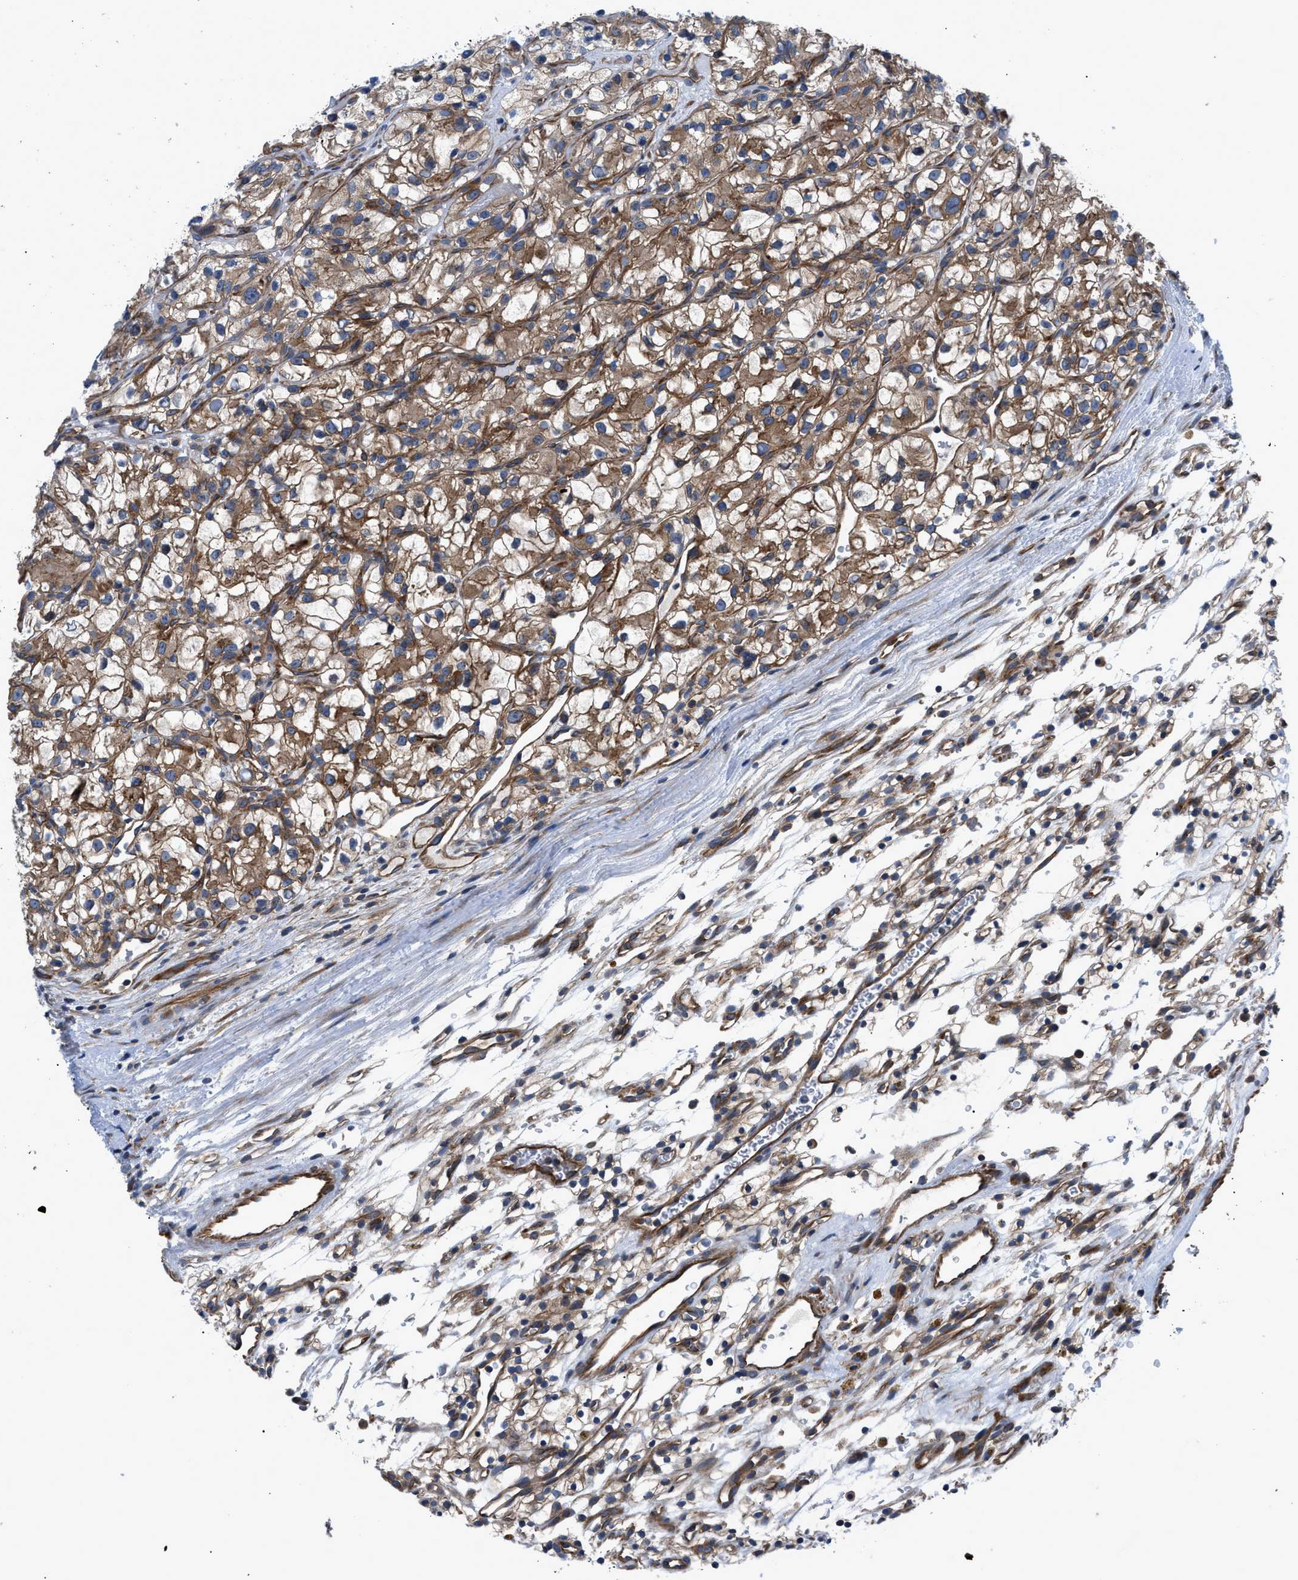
{"staining": {"intensity": "moderate", "quantity": "25%-75%", "location": "cytoplasmic/membranous"}, "tissue": "renal cancer", "cell_type": "Tumor cells", "image_type": "cancer", "snomed": [{"axis": "morphology", "description": "Adenocarcinoma, NOS"}, {"axis": "topography", "description": "Kidney"}], "caption": "High-power microscopy captured an immunohistochemistry photomicrograph of renal cancer (adenocarcinoma), revealing moderate cytoplasmic/membranous positivity in about 25%-75% of tumor cells.", "gene": "TRIP4", "patient": {"sex": "female", "age": 57}}